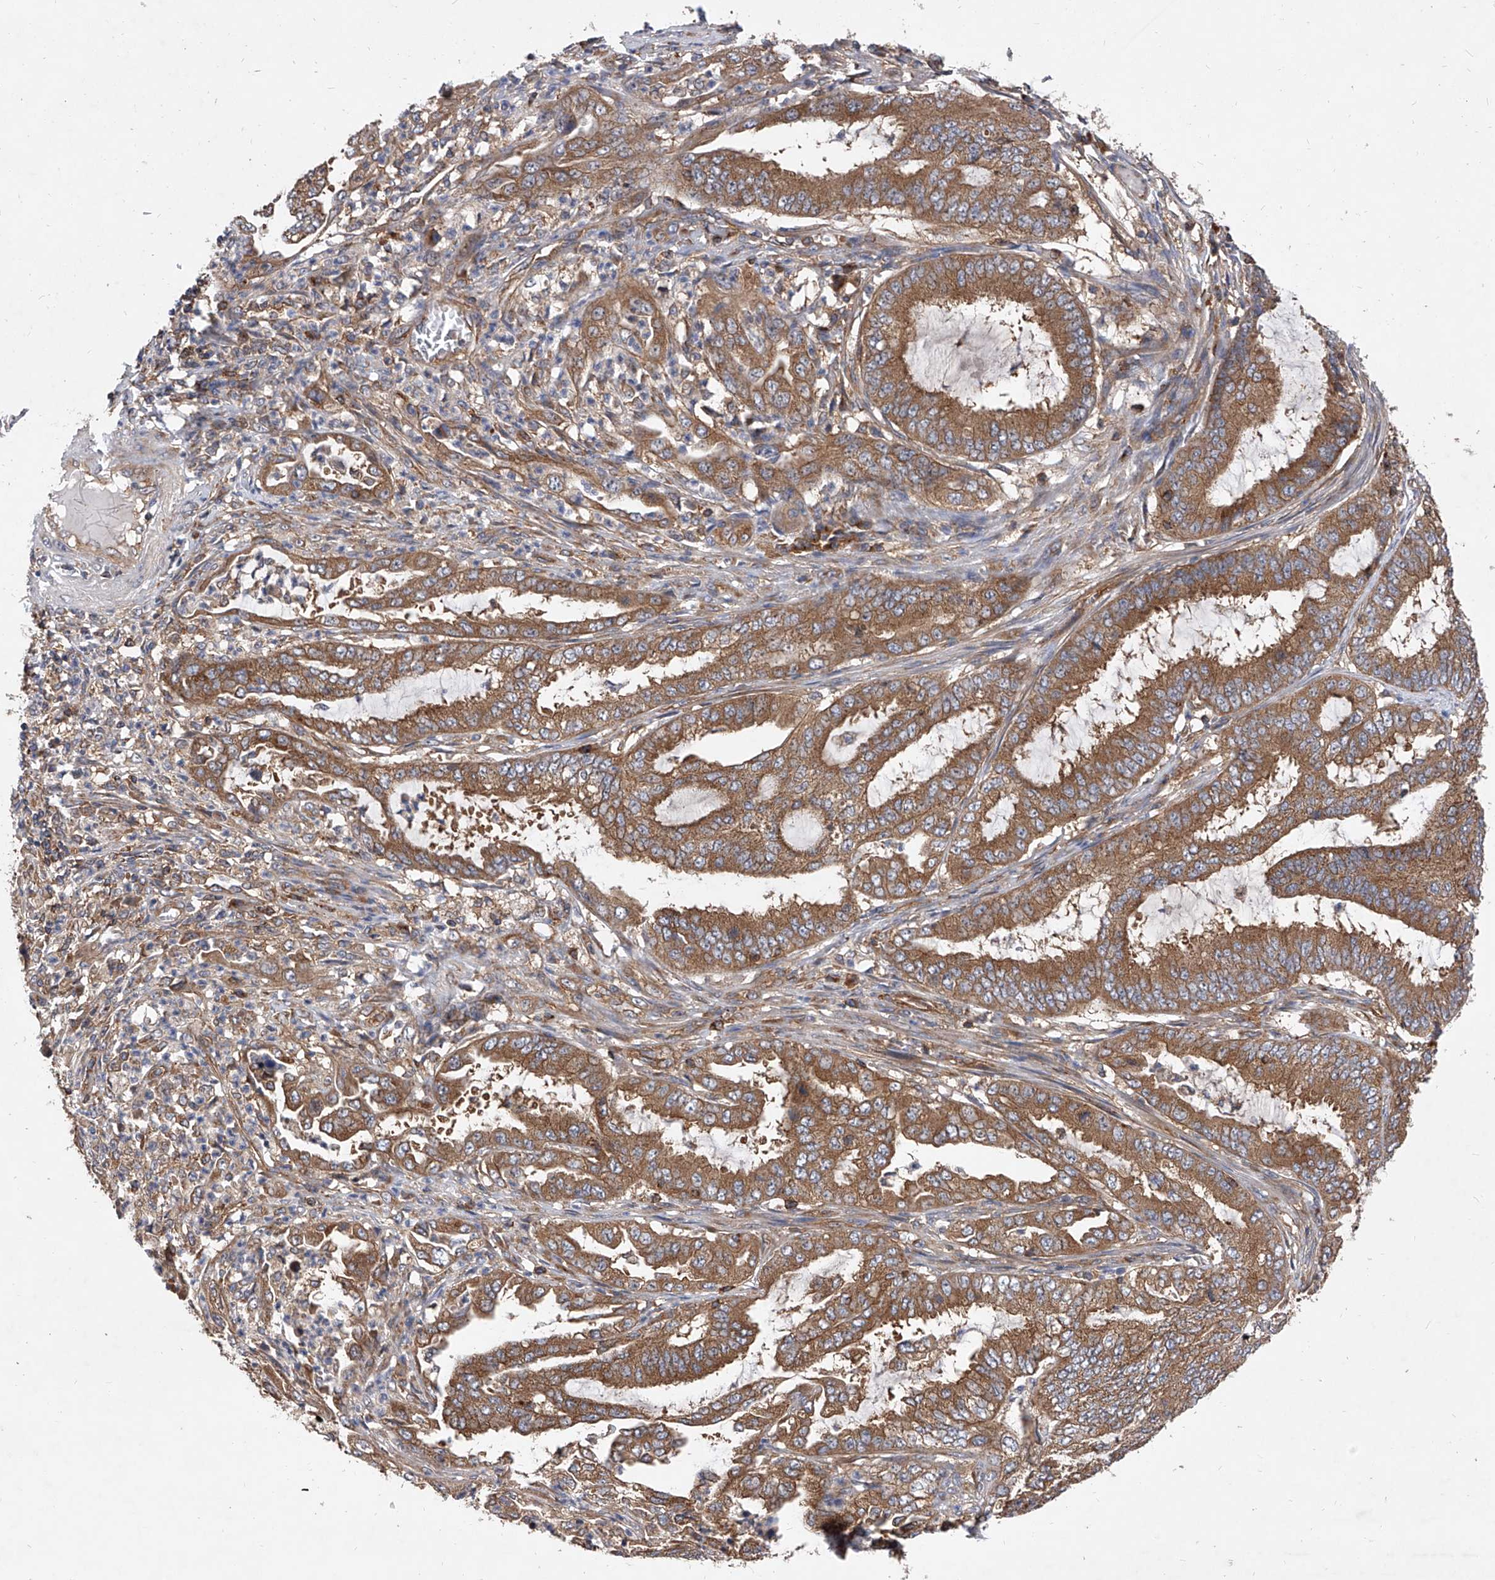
{"staining": {"intensity": "moderate", "quantity": ">75%", "location": "cytoplasmic/membranous"}, "tissue": "endometrial cancer", "cell_type": "Tumor cells", "image_type": "cancer", "snomed": [{"axis": "morphology", "description": "Adenocarcinoma, NOS"}, {"axis": "topography", "description": "Endometrium"}], "caption": "Adenocarcinoma (endometrial) stained with DAB immunohistochemistry shows medium levels of moderate cytoplasmic/membranous positivity in approximately >75% of tumor cells.", "gene": "CFAP410", "patient": {"sex": "female", "age": 51}}